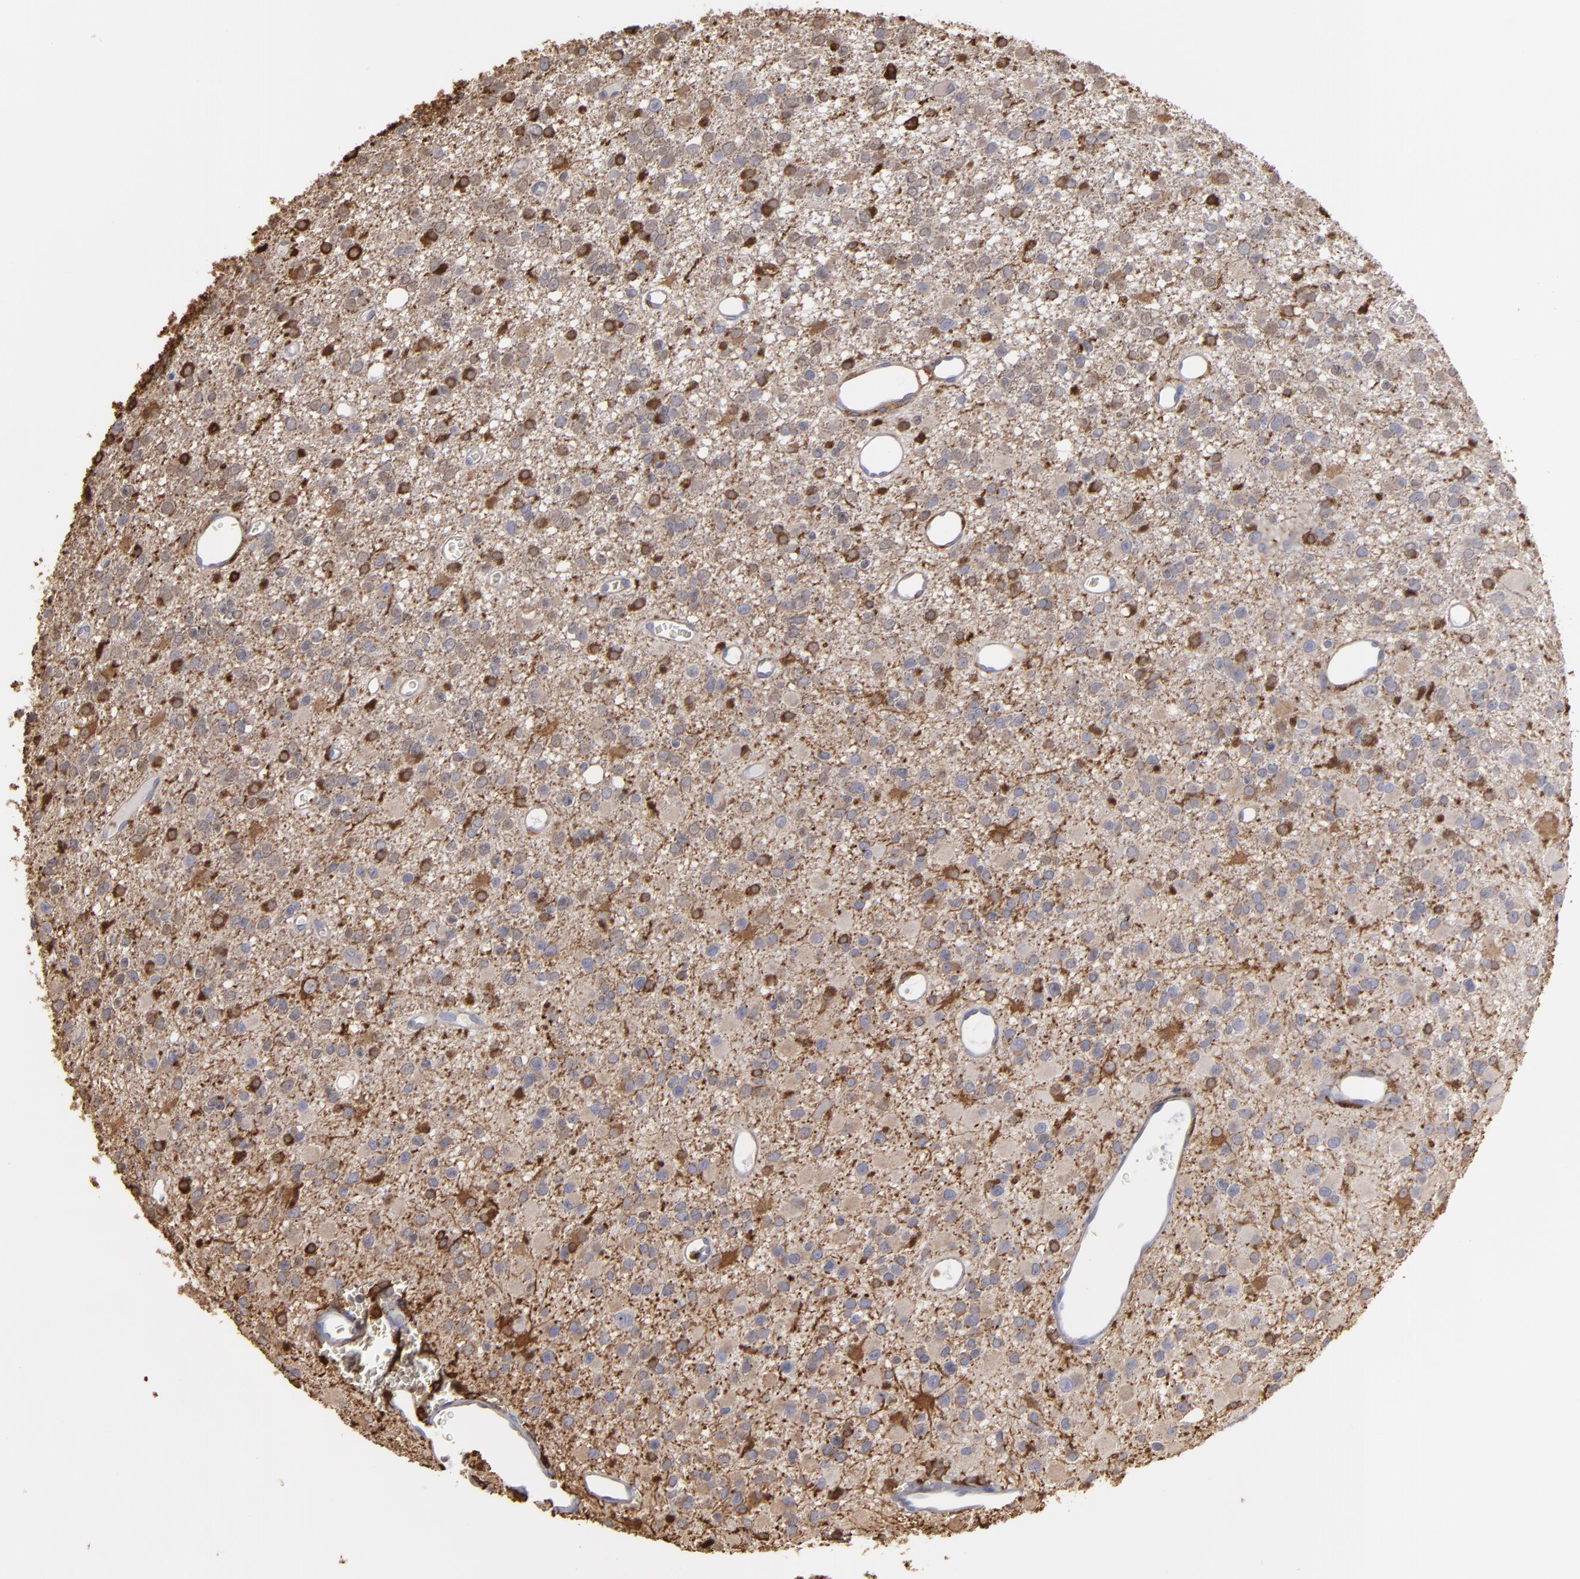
{"staining": {"intensity": "moderate", "quantity": ">75%", "location": "cytoplasmic/membranous"}, "tissue": "glioma", "cell_type": "Tumor cells", "image_type": "cancer", "snomed": [{"axis": "morphology", "description": "Glioma, malignant, Low grade"}, {"axis": "topography", "description": "Brain"}], "caption": "IHC (DAB (3,3'-diaminobenzidine)) staining of glioma displays moderate cytoplasmic/membranous protein positivity in approximately >75% of tumor cells.", "gene": "ODC1", "patient": {"sex": "male", "age": 42}}